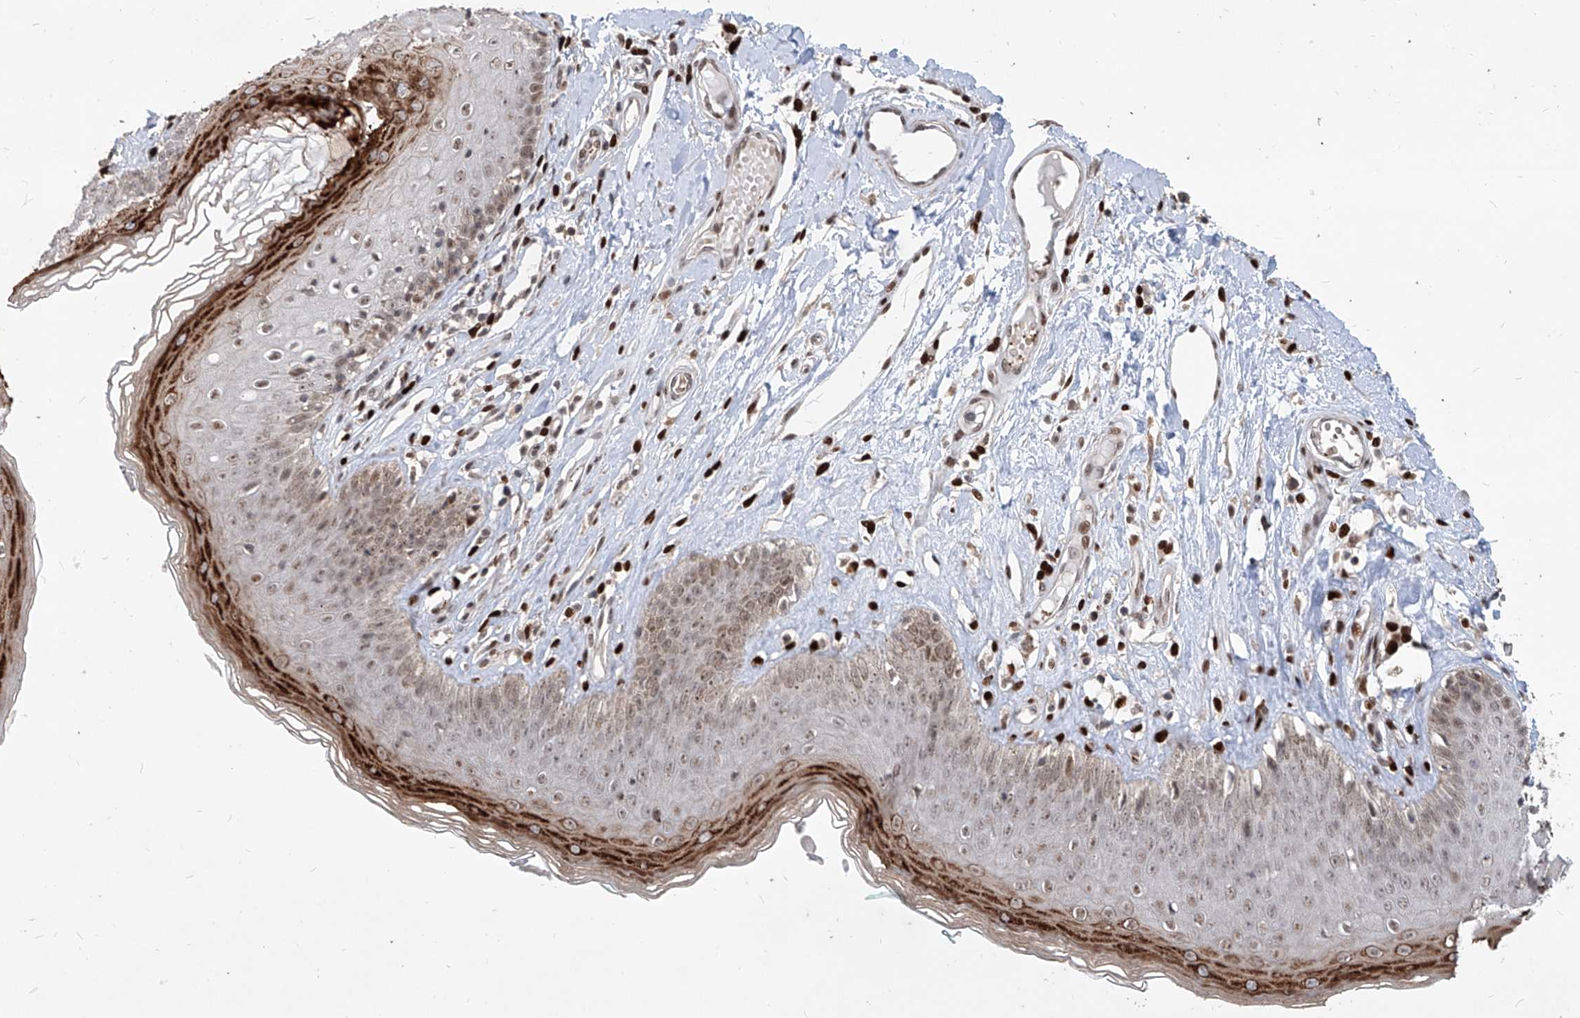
{"staining": {"intensity": "strong", "quantity": "<25%", "location": "cytoplasmic/membranous"}, "tissue": "skin", "cell_type": "Epidermal cells", "image_type": "normal", "snomed": [{"axis": "morphology", "description": "Normal tissue, NOS"}, {"axis": "morphology", "description": "Squamous cell carcinoma, NOS"}, {"axis": "topography", "description": "Vulva"}], "caption": "A histopathology image of skin stained for a protein shows strong cytoplasmic/membranous brown staining in epidermal cells. The staining was performed using DAB (3,3'-diaminobenzidine), with brown indicating positive protein expression. Nuclei are stained blue with hematoxylin.", "gene": "IRF2", "patient": {"sex": "female", "age": 85}}